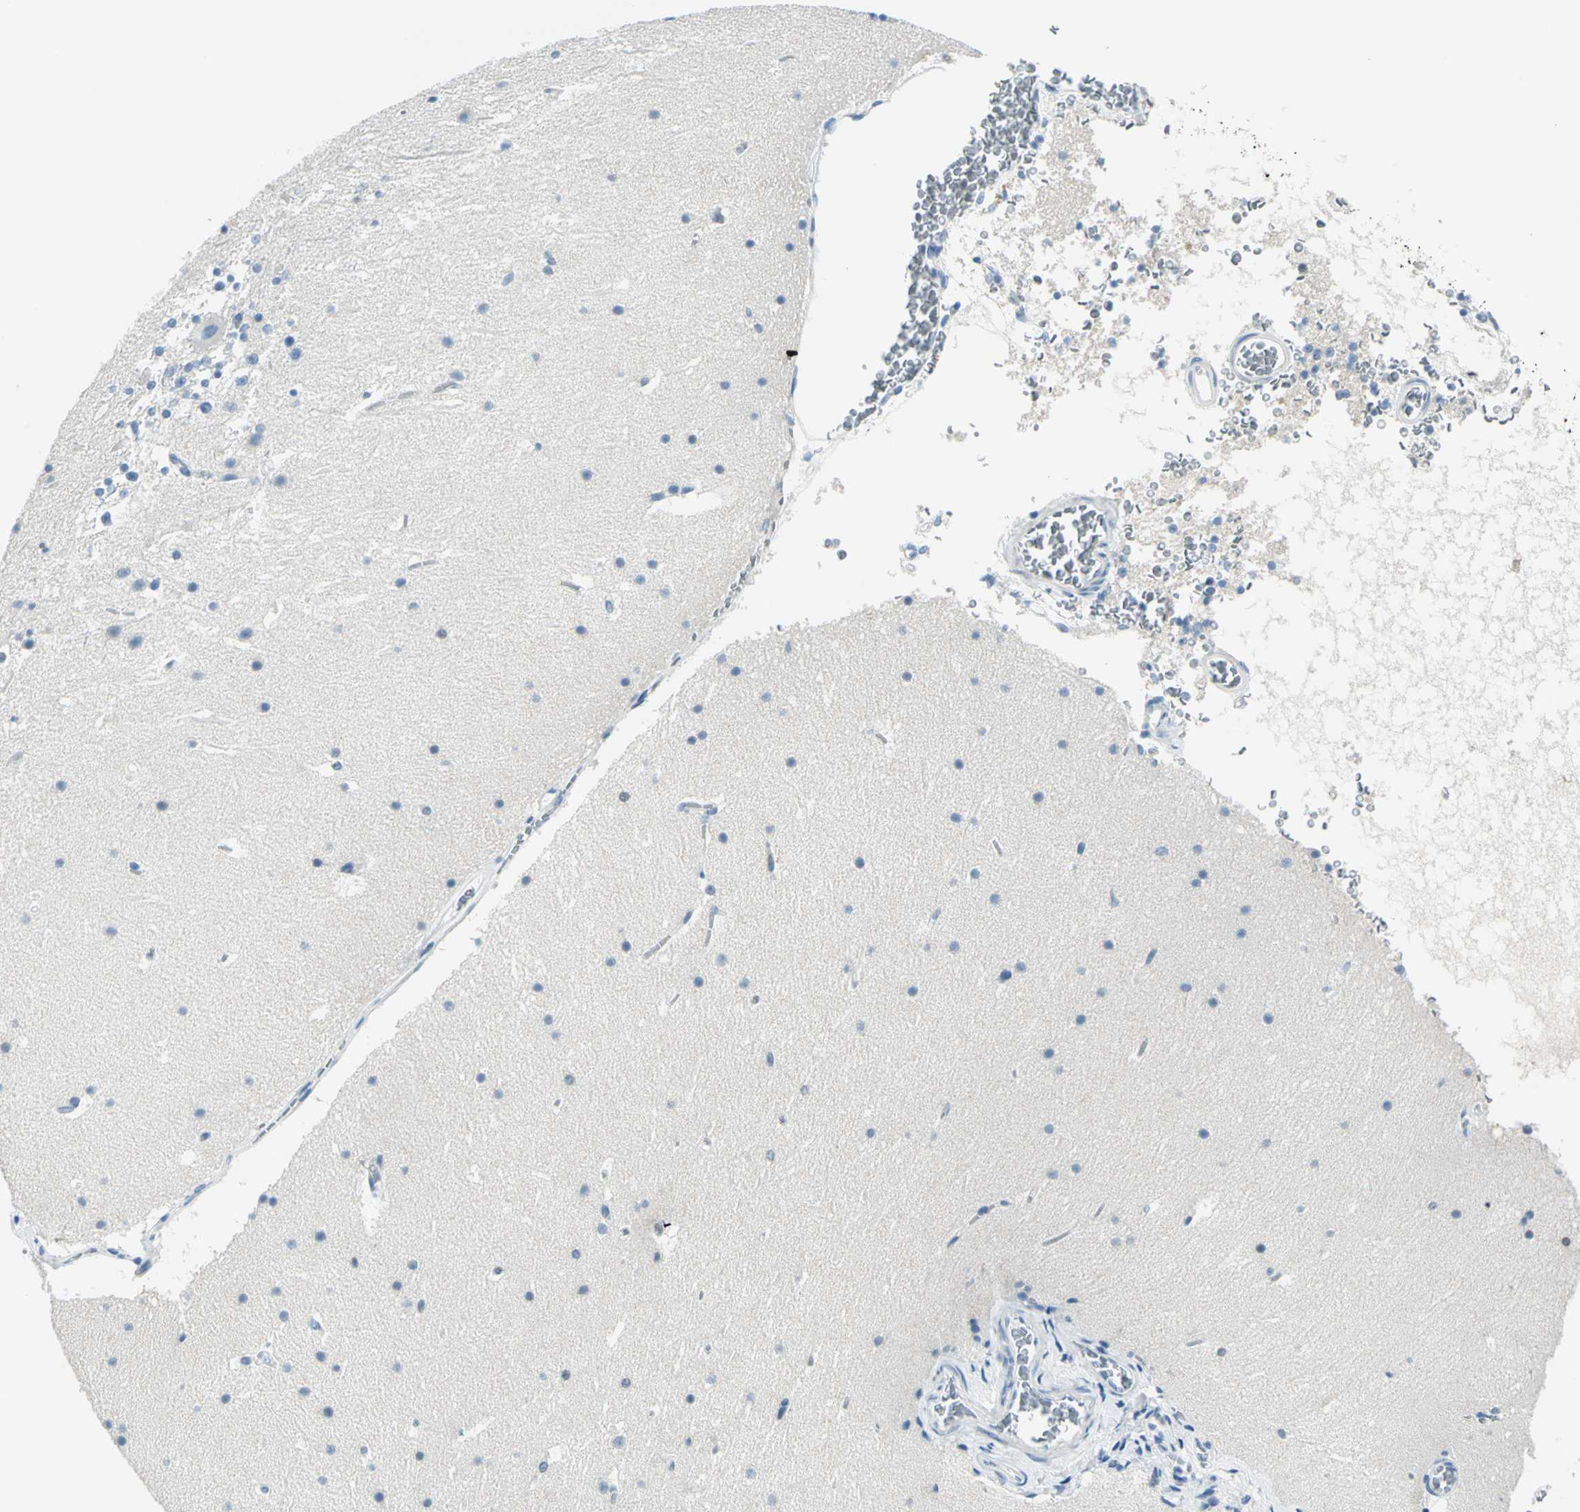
{"staining": {"intensity": "negative", "quantity": "none", "location": "none"}, "tissue": "cerebellum", "cell_type": "Cells in granular layer", "image_type": "normal", "snomed": [{"axis": "morphology", "description": "Normal tissue, NOS"}, {"axis": "topography", "description": "Cerebellum"}], "caption": "IHC histopathology image of unremarkable cerebellum: human cerebellum stained with DAB (3,3'-diaminobenzidine) displays no significant protein expression in cells in granular layer.", "gene": "AKR1A1", "patient": {"sex": "male", "age": 45}}